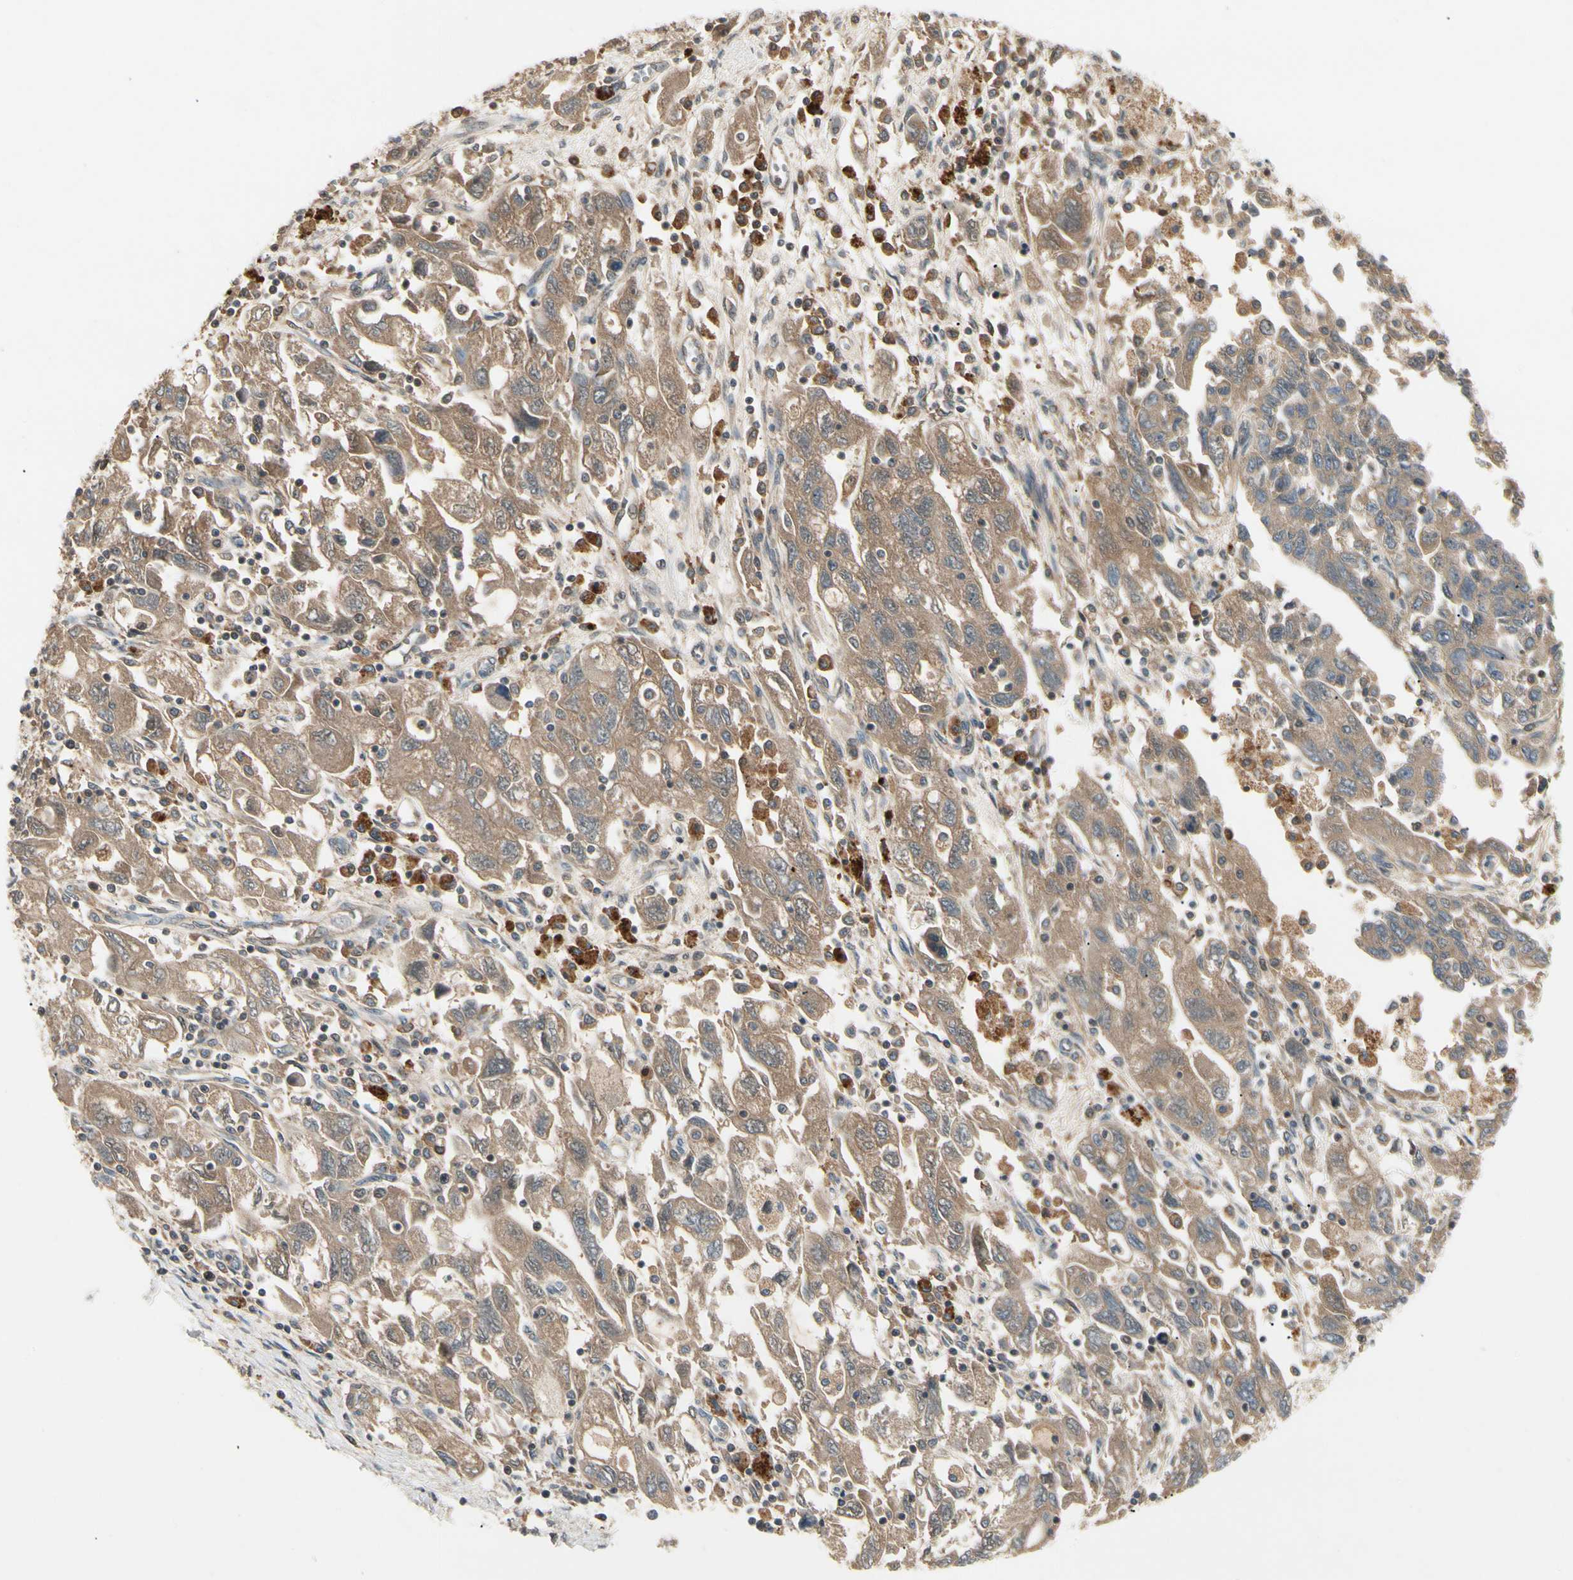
{"staining": {"intensity": "moderate", "quantity": ">75%", "location": "cytoplasmic/membranous"}, "tissue": "ovarian cancer", "cell_type": "Tumor cells", "image_type": "cancer", "snomed": [{"axis": "morphology", "description": "Carcinoma, NOS"}, {"axis": "morphology", "description": "Cystadenocarcinoma, serous, NOS"}, {"axis": "topography", "description": "Ovary"}], "caption": "The image demonstrates staining of ovarian cancer (carcinoma), revealing moderate cytoplasmic/membranous protein staining (brown color) within tumor cells.", "gene": "RNF14", "patient": {"sex": "female", "age": 69}}